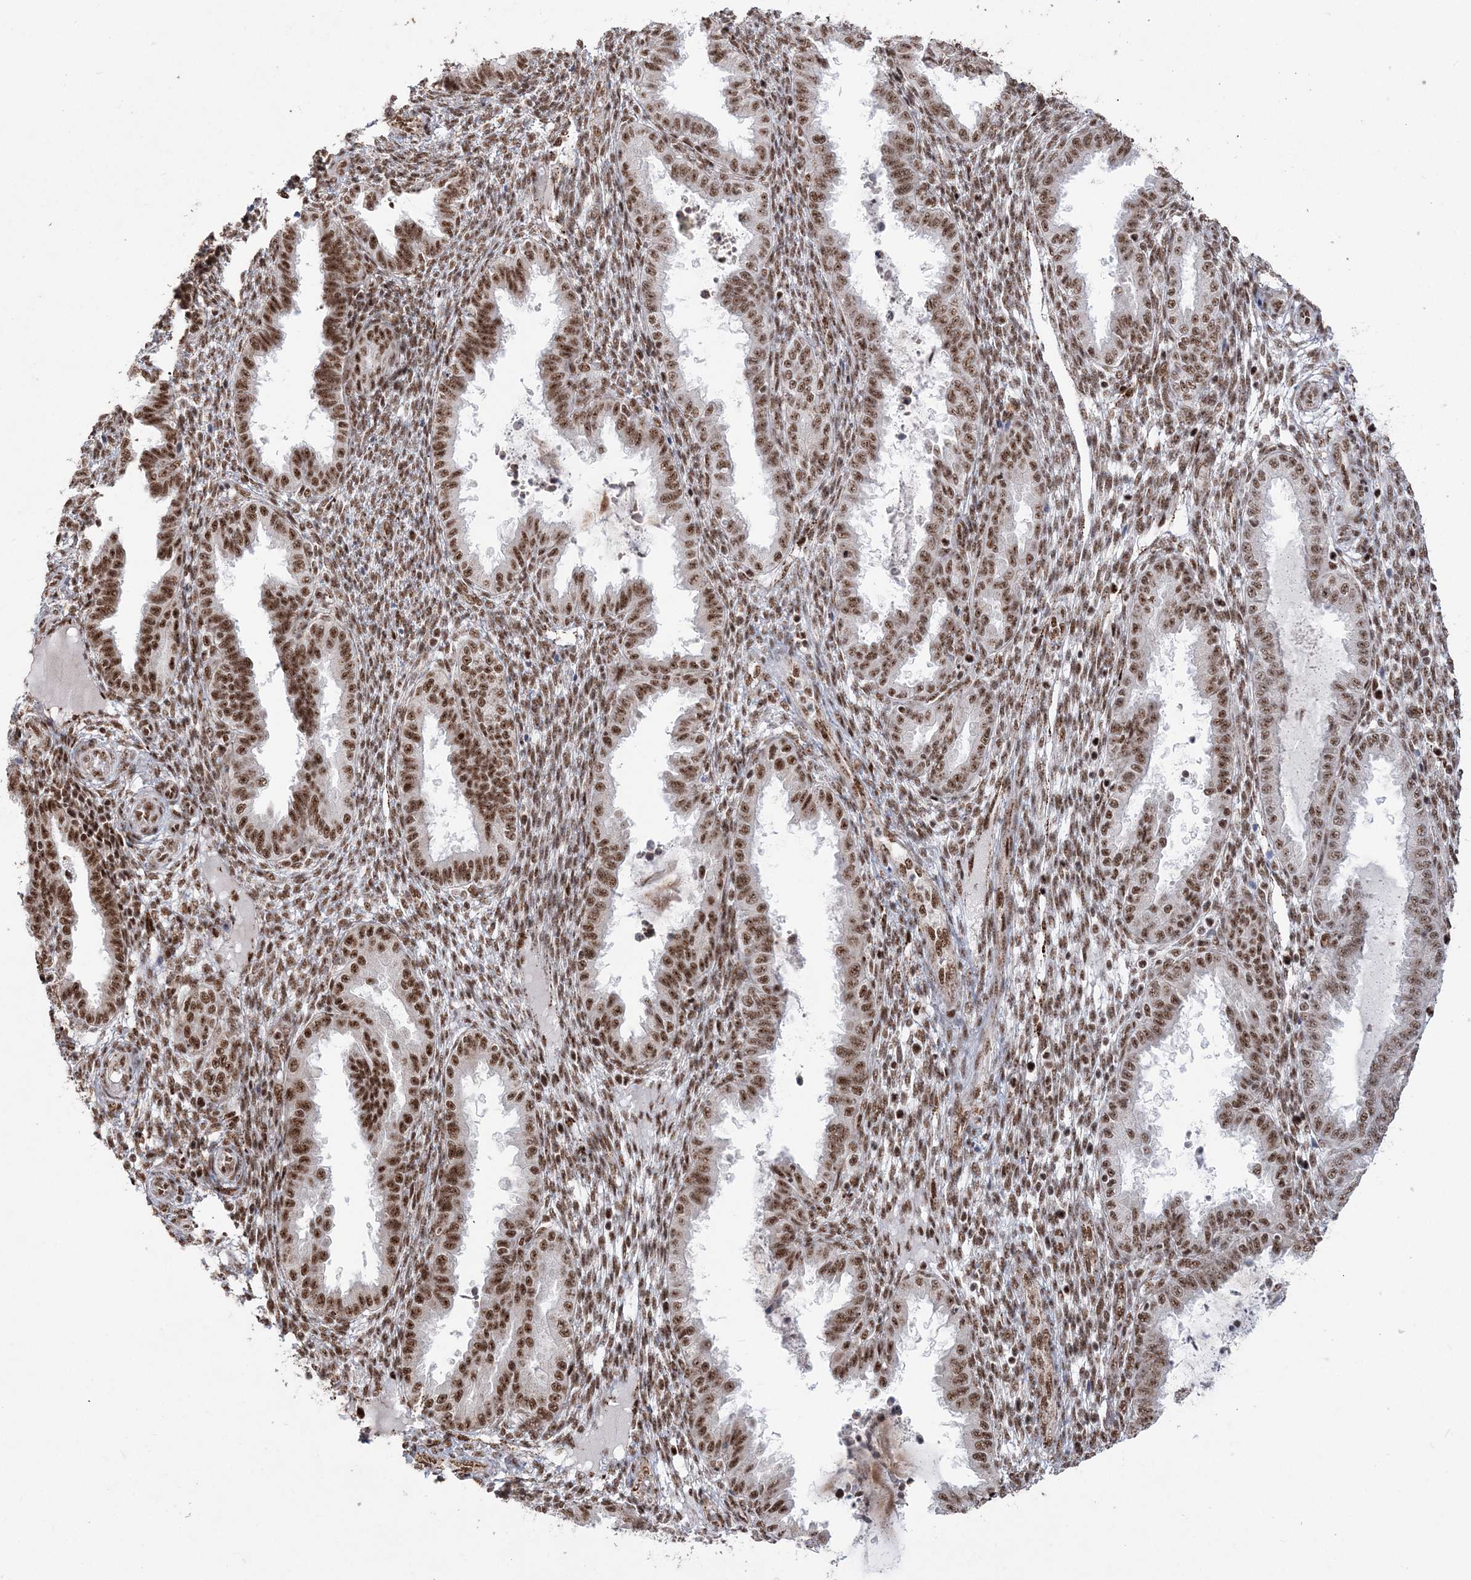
{"staining": {"intensity": "moderate", "quantity": ">75%", "location": "nuclear"}, "tissue": "endometrium", "cell_type": "Cells in endometrial stroma", "image_type": "normal", "snomed": [{"axis": "morphology", "description": "Normal tissue, NOS"}, {"axis": "topography", "description": "Endometrium"}], "caption": "A micrograph showing moderate nuclear staining in about >75% of cells in endometrial stroma in normal endometrium, as visualized by brown immunohistochemical staining.", "gene": "RBM17", "patient": {"sex": "female", "age": 33}}